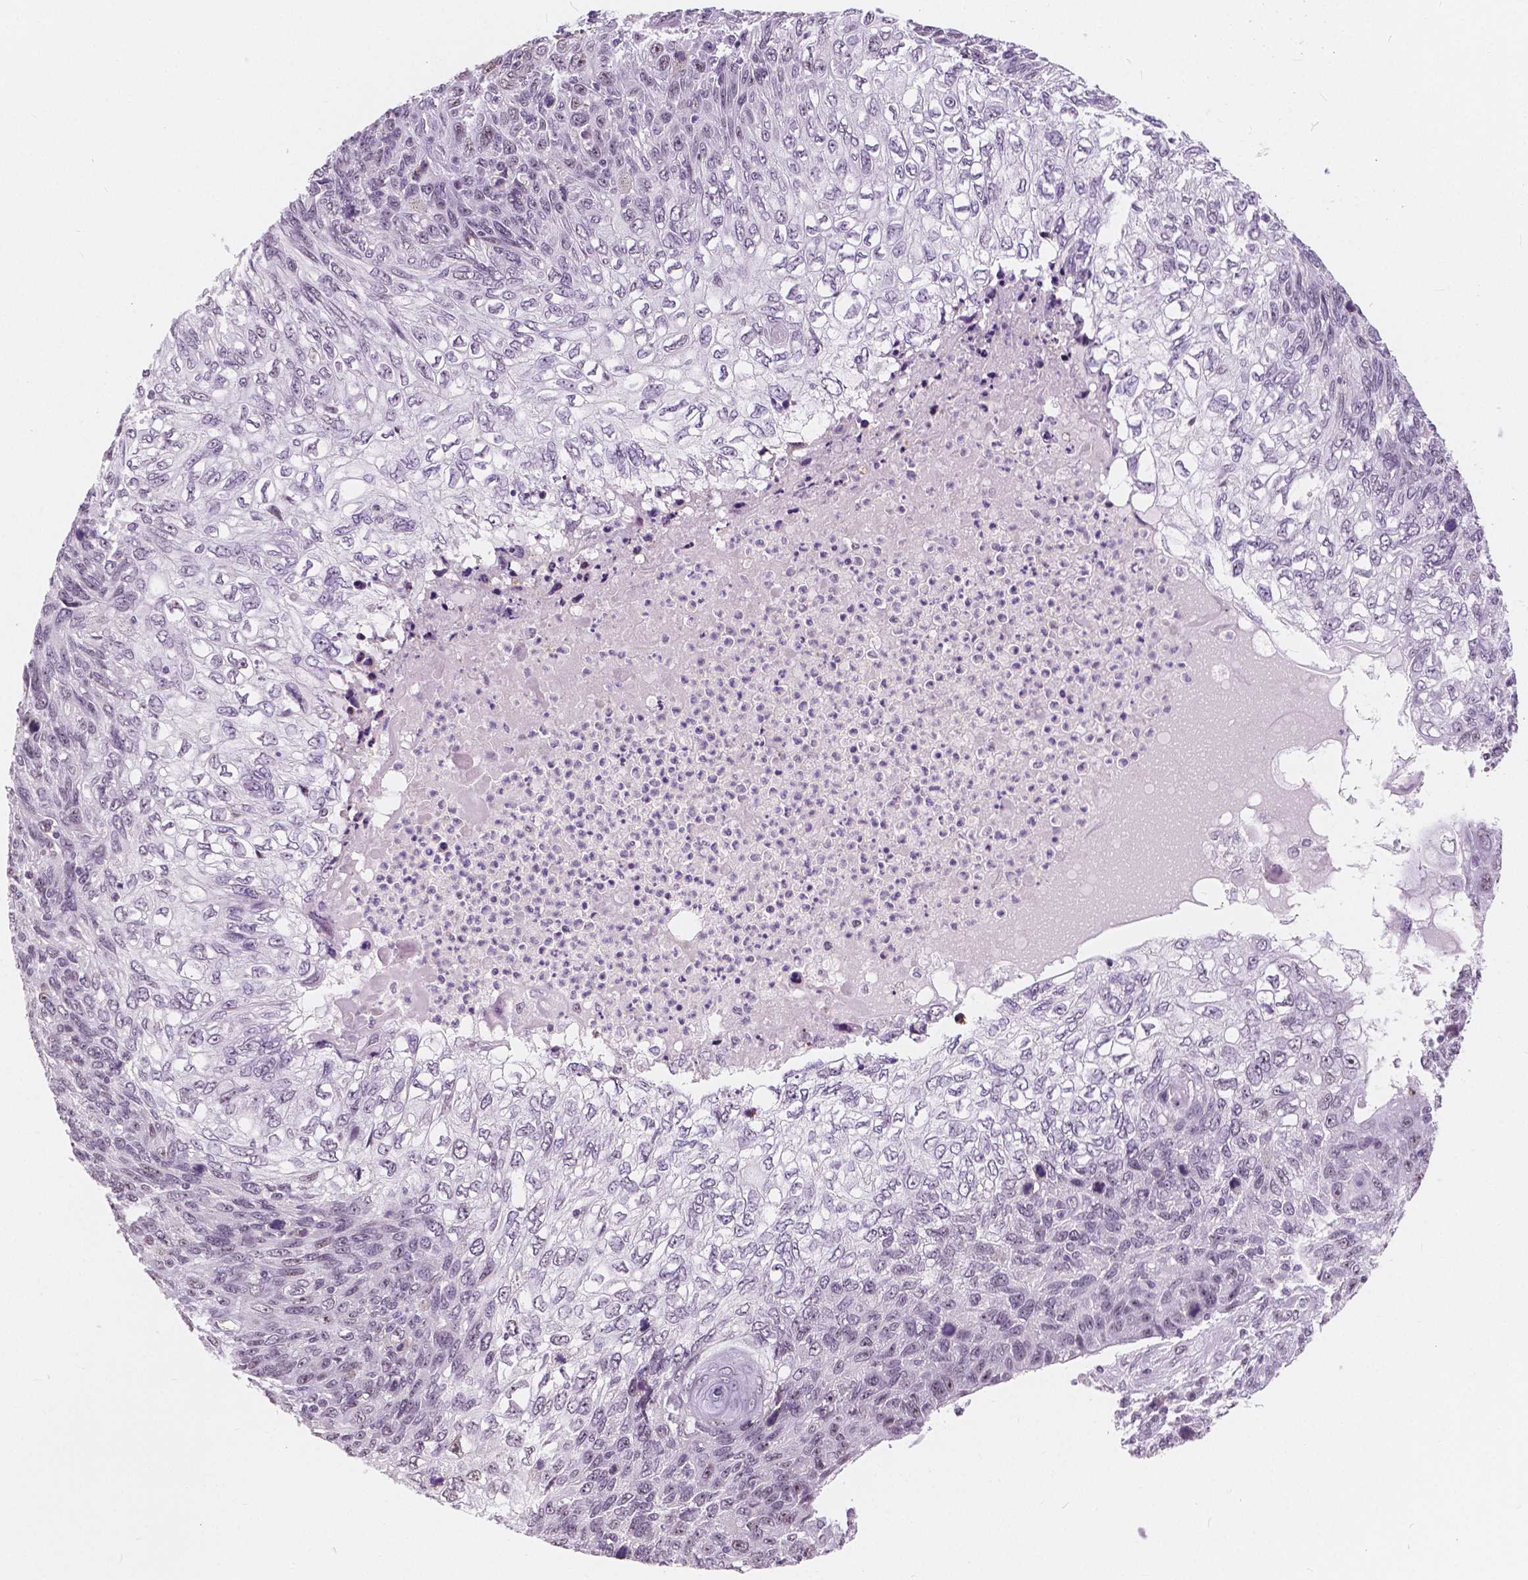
{"staining": {"intensity": "moderate", "quantity": "<25%", "location": "nuclear"}, "tissue": "skin cancer", "cell_type": "Tumor cells", "image_type": "cancer", "snomed": [{"axis": "morphology", "description": "Squamous cell carcinoma, NOS"}, {"axis": "topography", "description": "Skin"}], "caption": "Human skin cancer (squamous cell carcinoma) stained with a brown dye displays moderate nuclear positive expression in approximately <25% of tumor cells.", "gene": "NOLC1", "patient": {"sex": "male", "age": 92}}